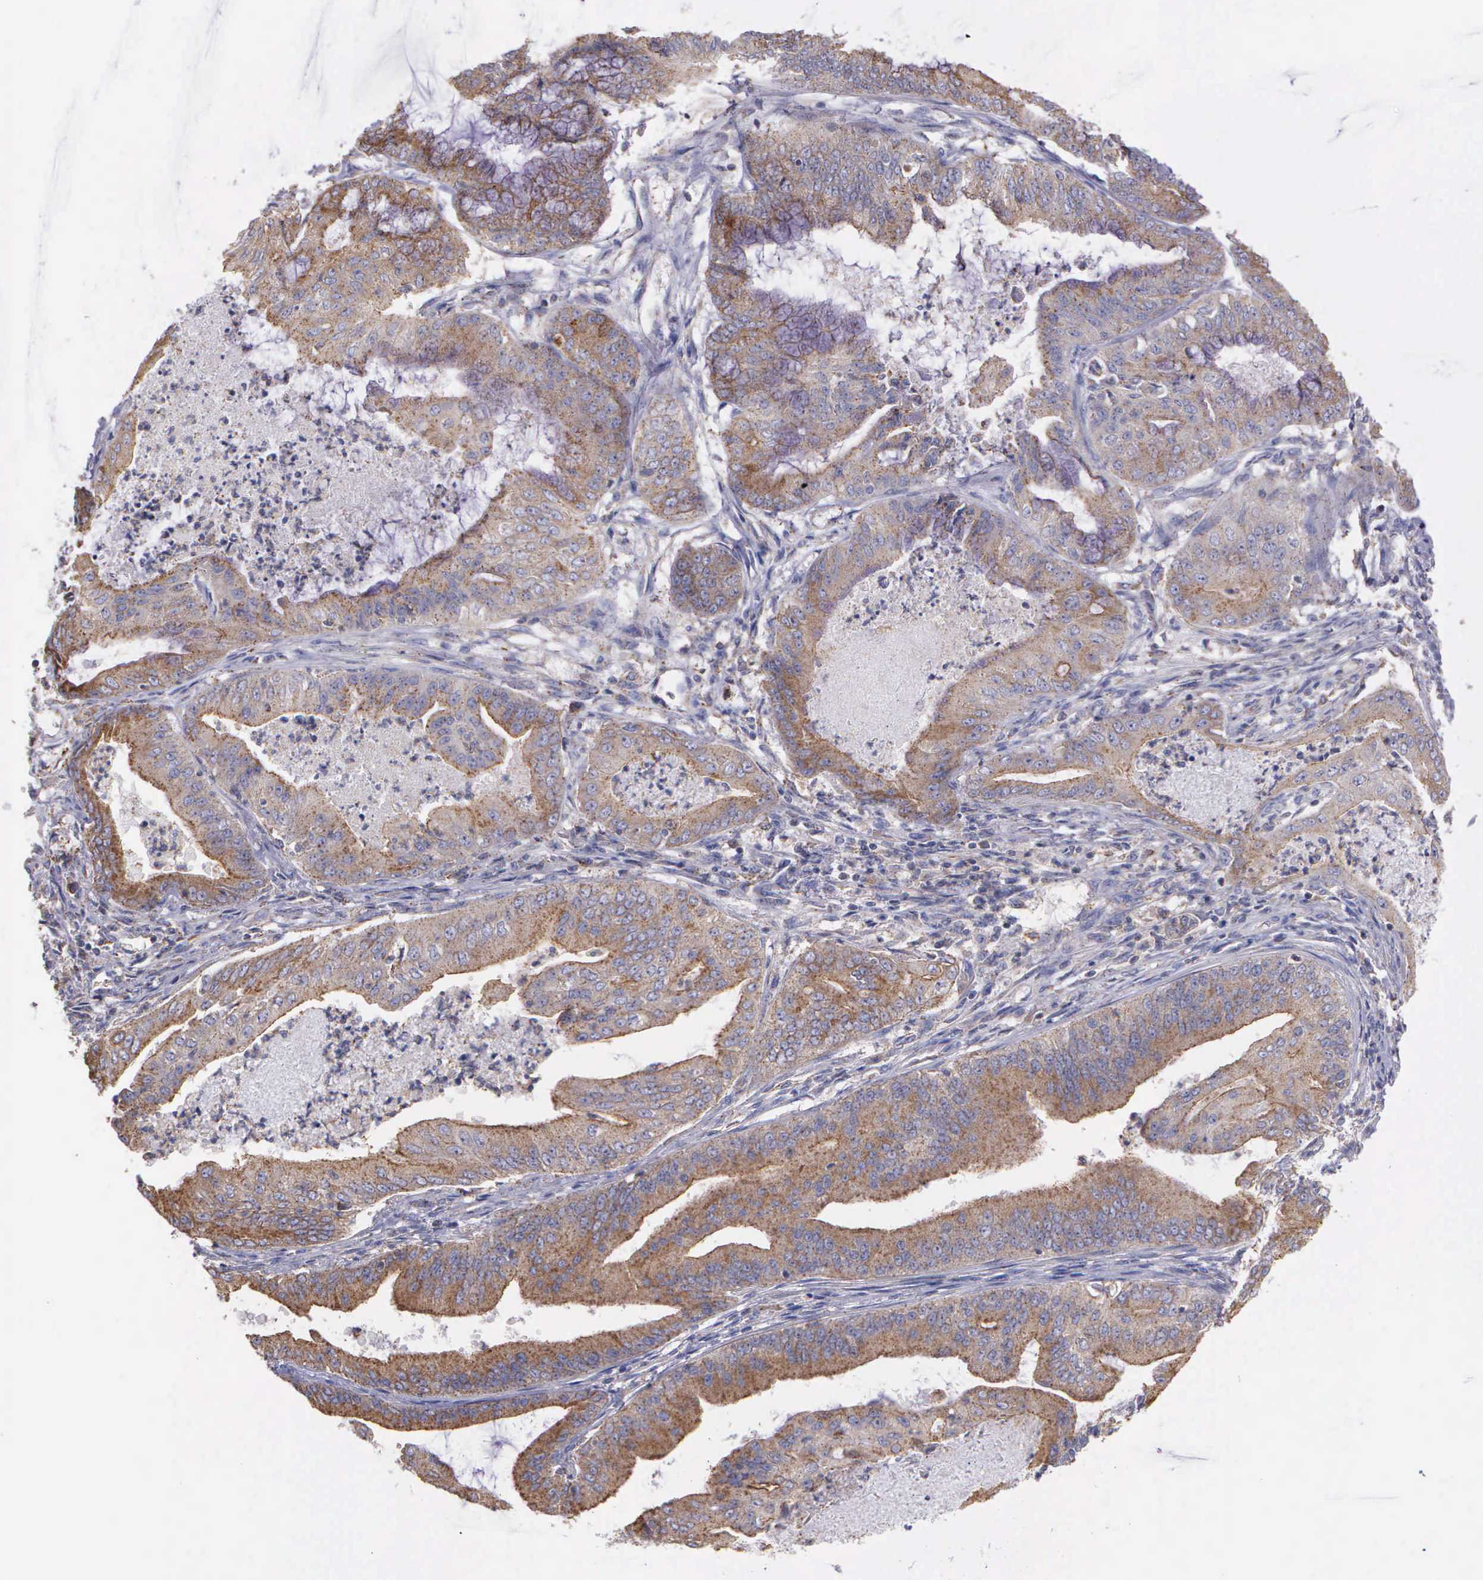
{"staining": {"intensity": "weak", "quantity": ">75%", "location": "cytoplasmic/membranous"}, "tissue": "endometrial cancer", "cell_type": "Tumor cells", "image_type": "cancer", "snomed": [{"axis": "morphology", "description": "Adenocarcinoma, NOS"}, {"axis": "topography", "description": "Endometrium"}], "caption": "Weak cytoplasmic/membranous positivity is identified in about >75% of tumor cells in endometrial adenocarcinoma. (Stains: DAB (3,3'-diaminobenzidine) in brown, nuclei in blue, Microscopy: brightfield microscopy at high magnification).", "gene": "MIA2", "patient": {"sex": "female", "age": 63}}